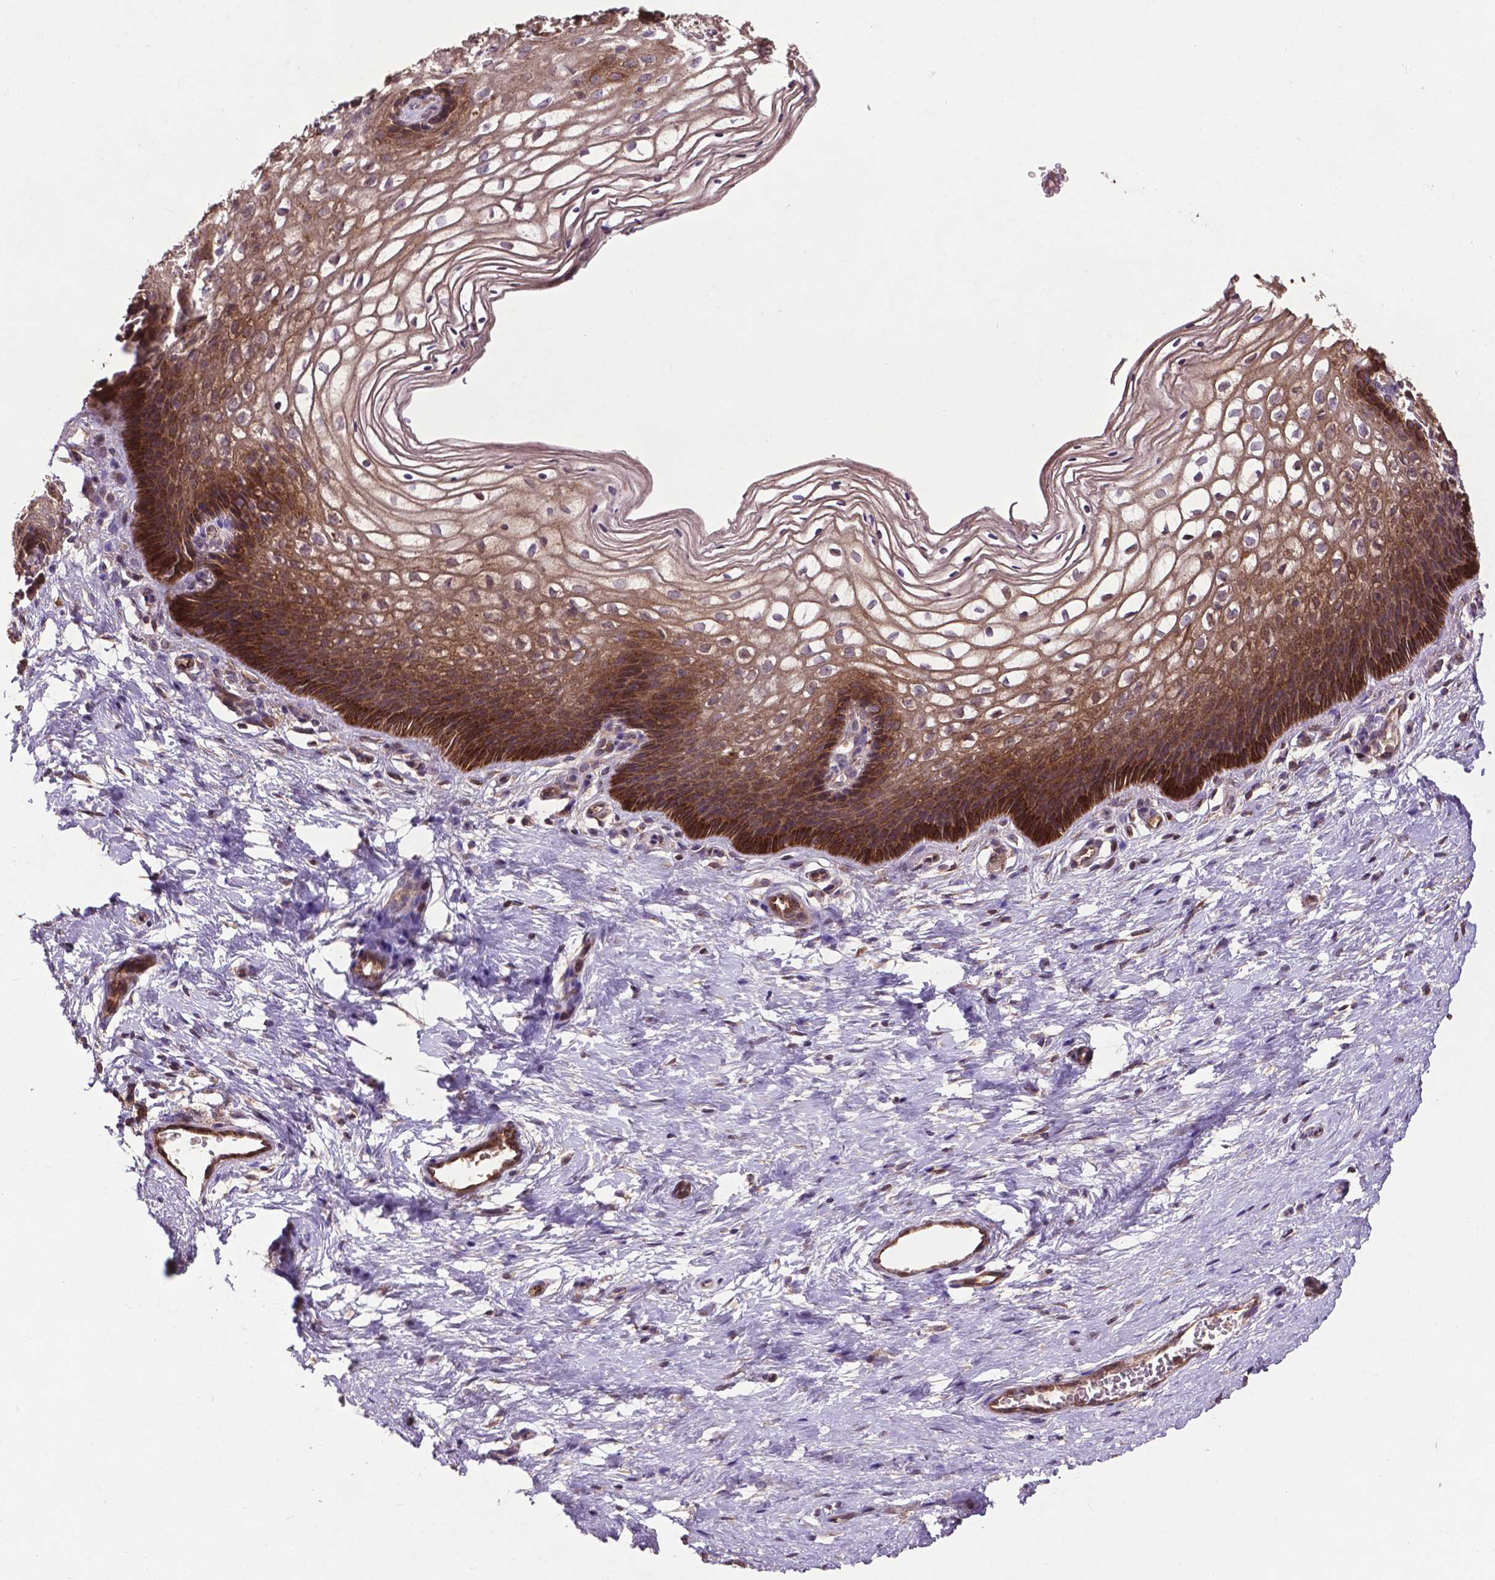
{"staining": {"intensity": "strong", "quantity": ">75%", "location": "cytoplasmic/membranous"}, "tissue": "cervix", "cell_type": "Glandular cells", "image_type": "normal", "snomed": [{"axis": "morphology", "description": "Normal tissue, NOS"}, {"axis": "topography", "description": "Cervix"}], "caption": "Protein expression analysis of benign human cervix reveals strong cytoplasmic/membranous positivity in about >75% of glandular cells. Immunohistochemistry (ihc) stains the protein in brown and the nuclei are stained blue.", "gene": "SMAD3", "patient": {"sex": "female", "age": 34}}